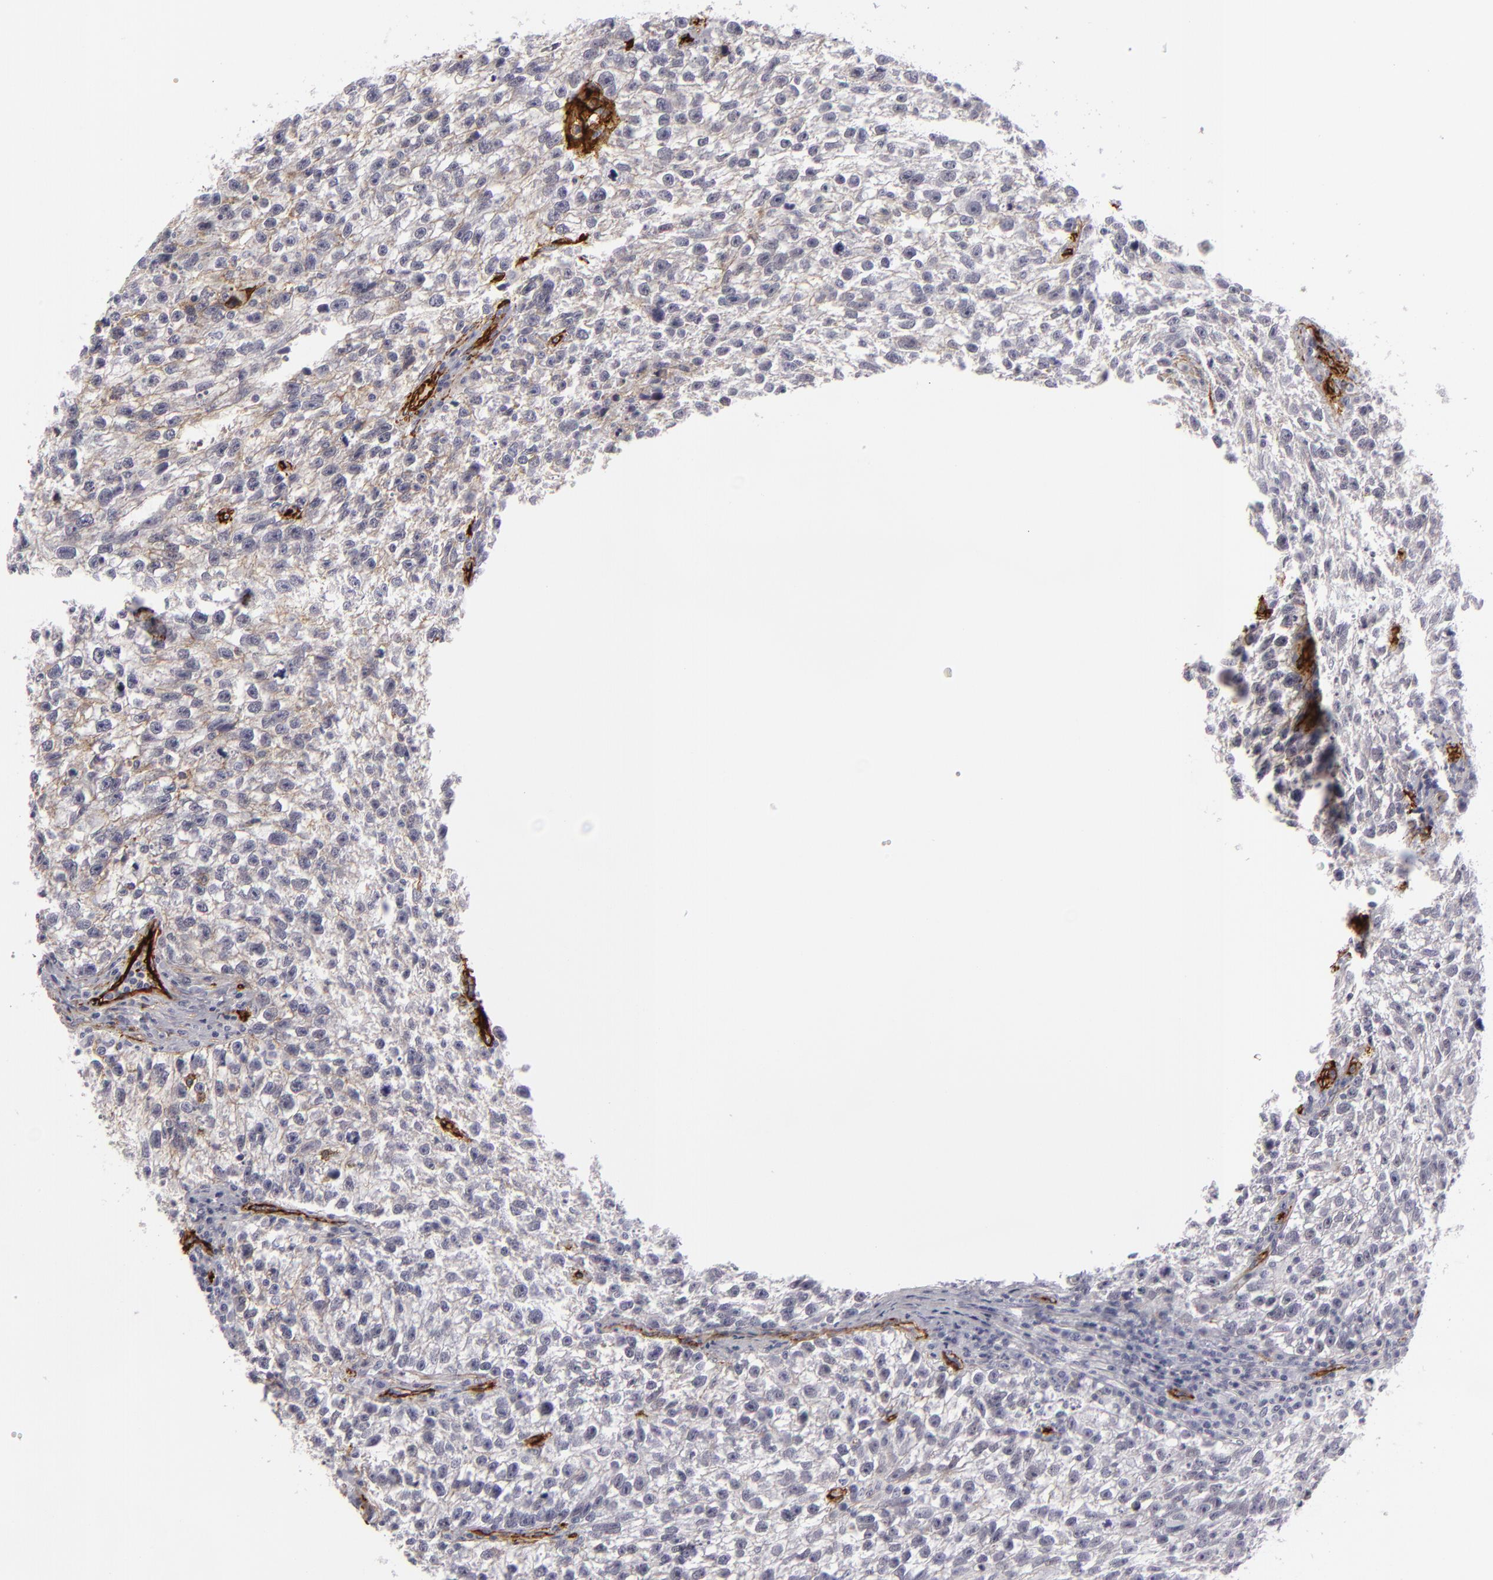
{"staining": {"intensity": "negative", "quantity": "none", "location": "none"}, "tissue": "testis cancer", "cell_type": "Tumor cells", "image_type": "cancer", "snomed": [{"axis": "morphology", "description": "Seminoma, NOS"}, {"axis": "topography", "description": "Testis"}], "caption": "Testis seminoma was stained to show a protein in brown. There is no significant expression in tumor cells.", "gene": "MCAM", "patient": {"sex": "male", "age": 38}}